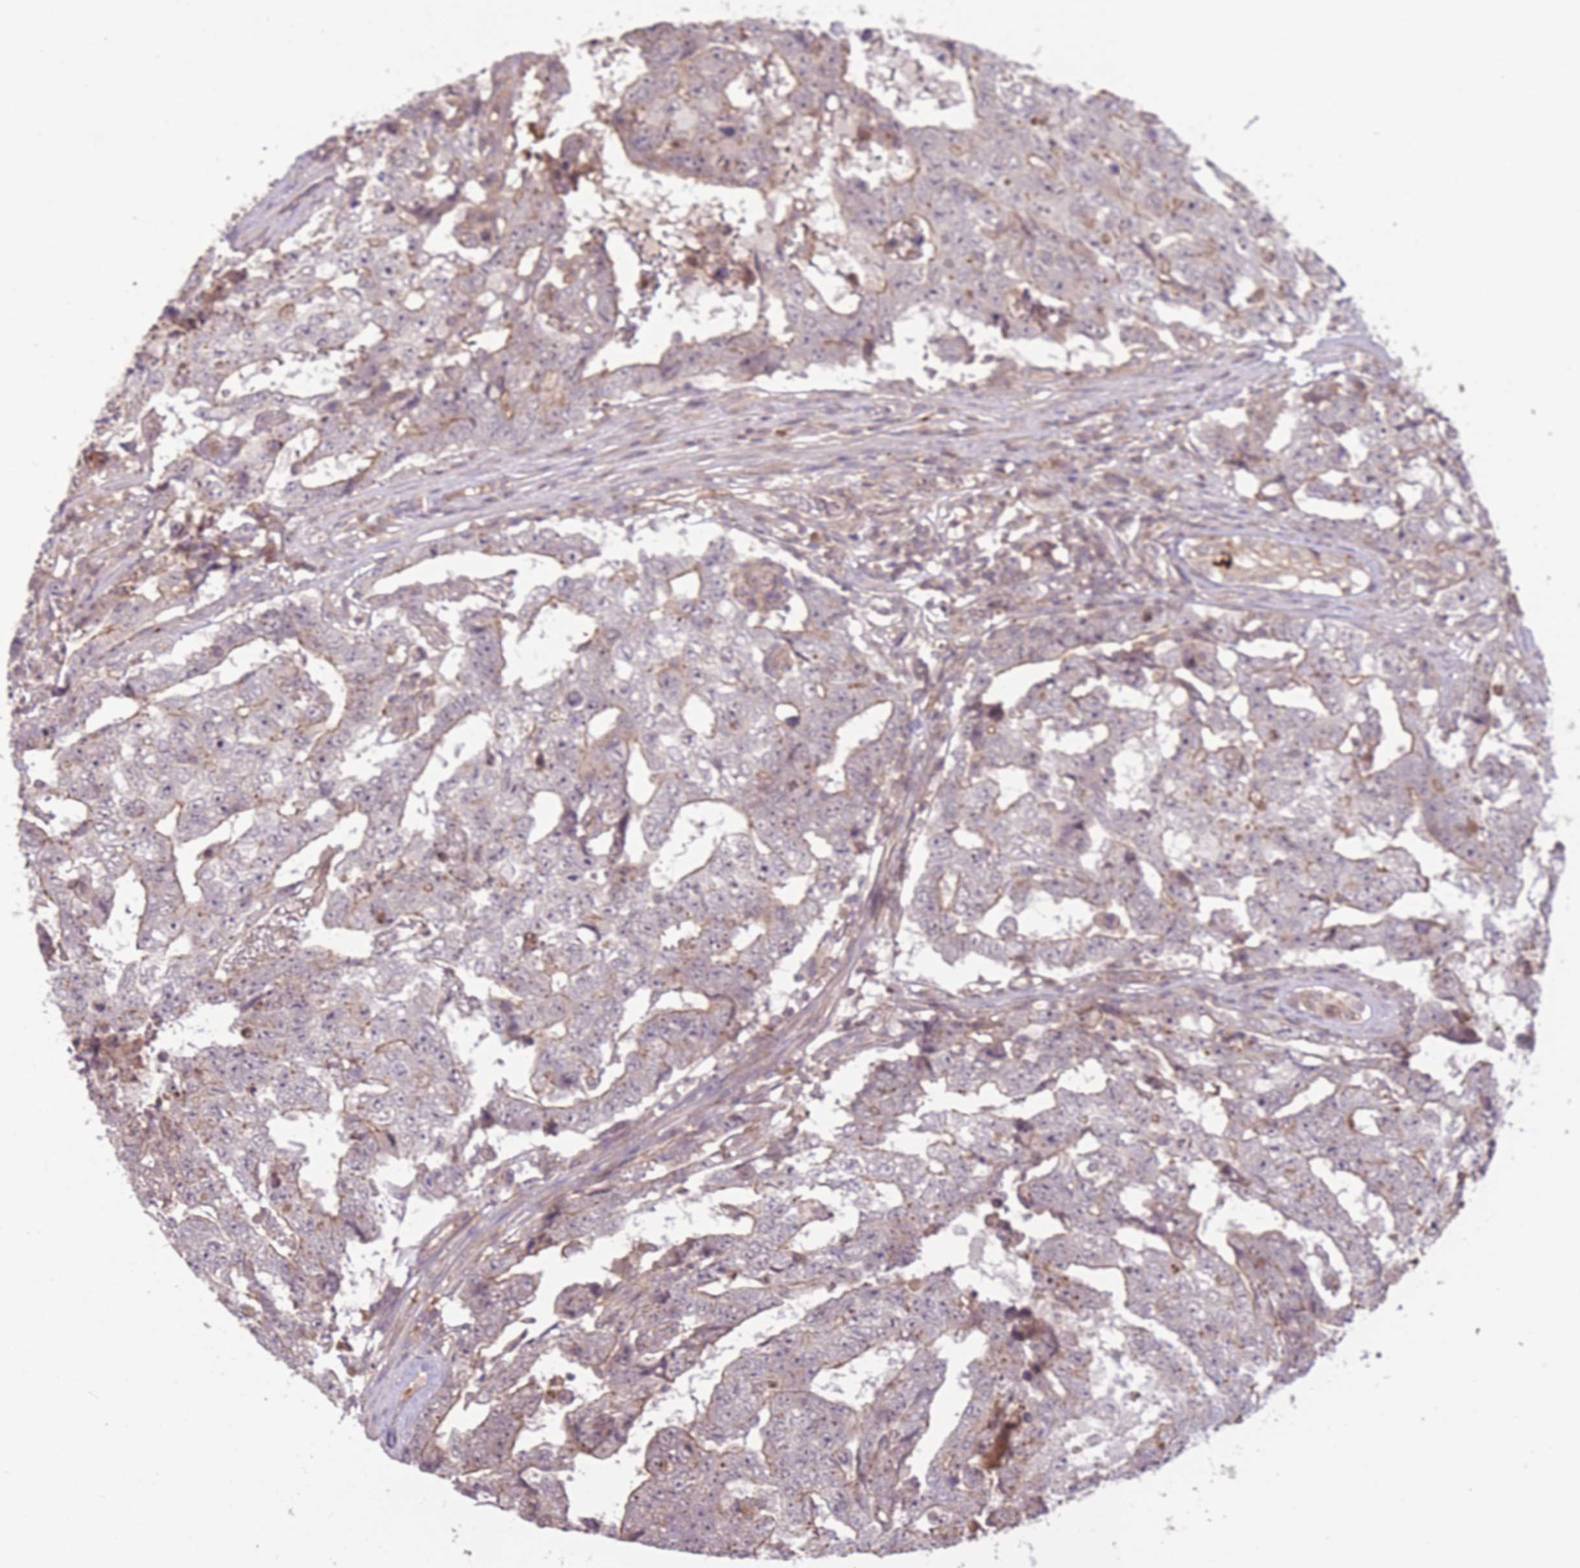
{"staining": {"intensity": "weak", "quantity": "<25%", "location": "cytoplasmic/membranous"}, "tissue": "testis cancer", "cell_type": "Tumor cells", "image_type": "cancer", "snomed": [{"axis": "morphology", "description": "Carcinoma, Embryonal, NOS"}, {"axis": "topography", "description": "Testis"}], "caption": "DAB immunohistochemical staining of testis cancer shows no significant staining in tumor cells.", "gene": "POLR3F", "patient": {"sex": "male", "age": 25}}